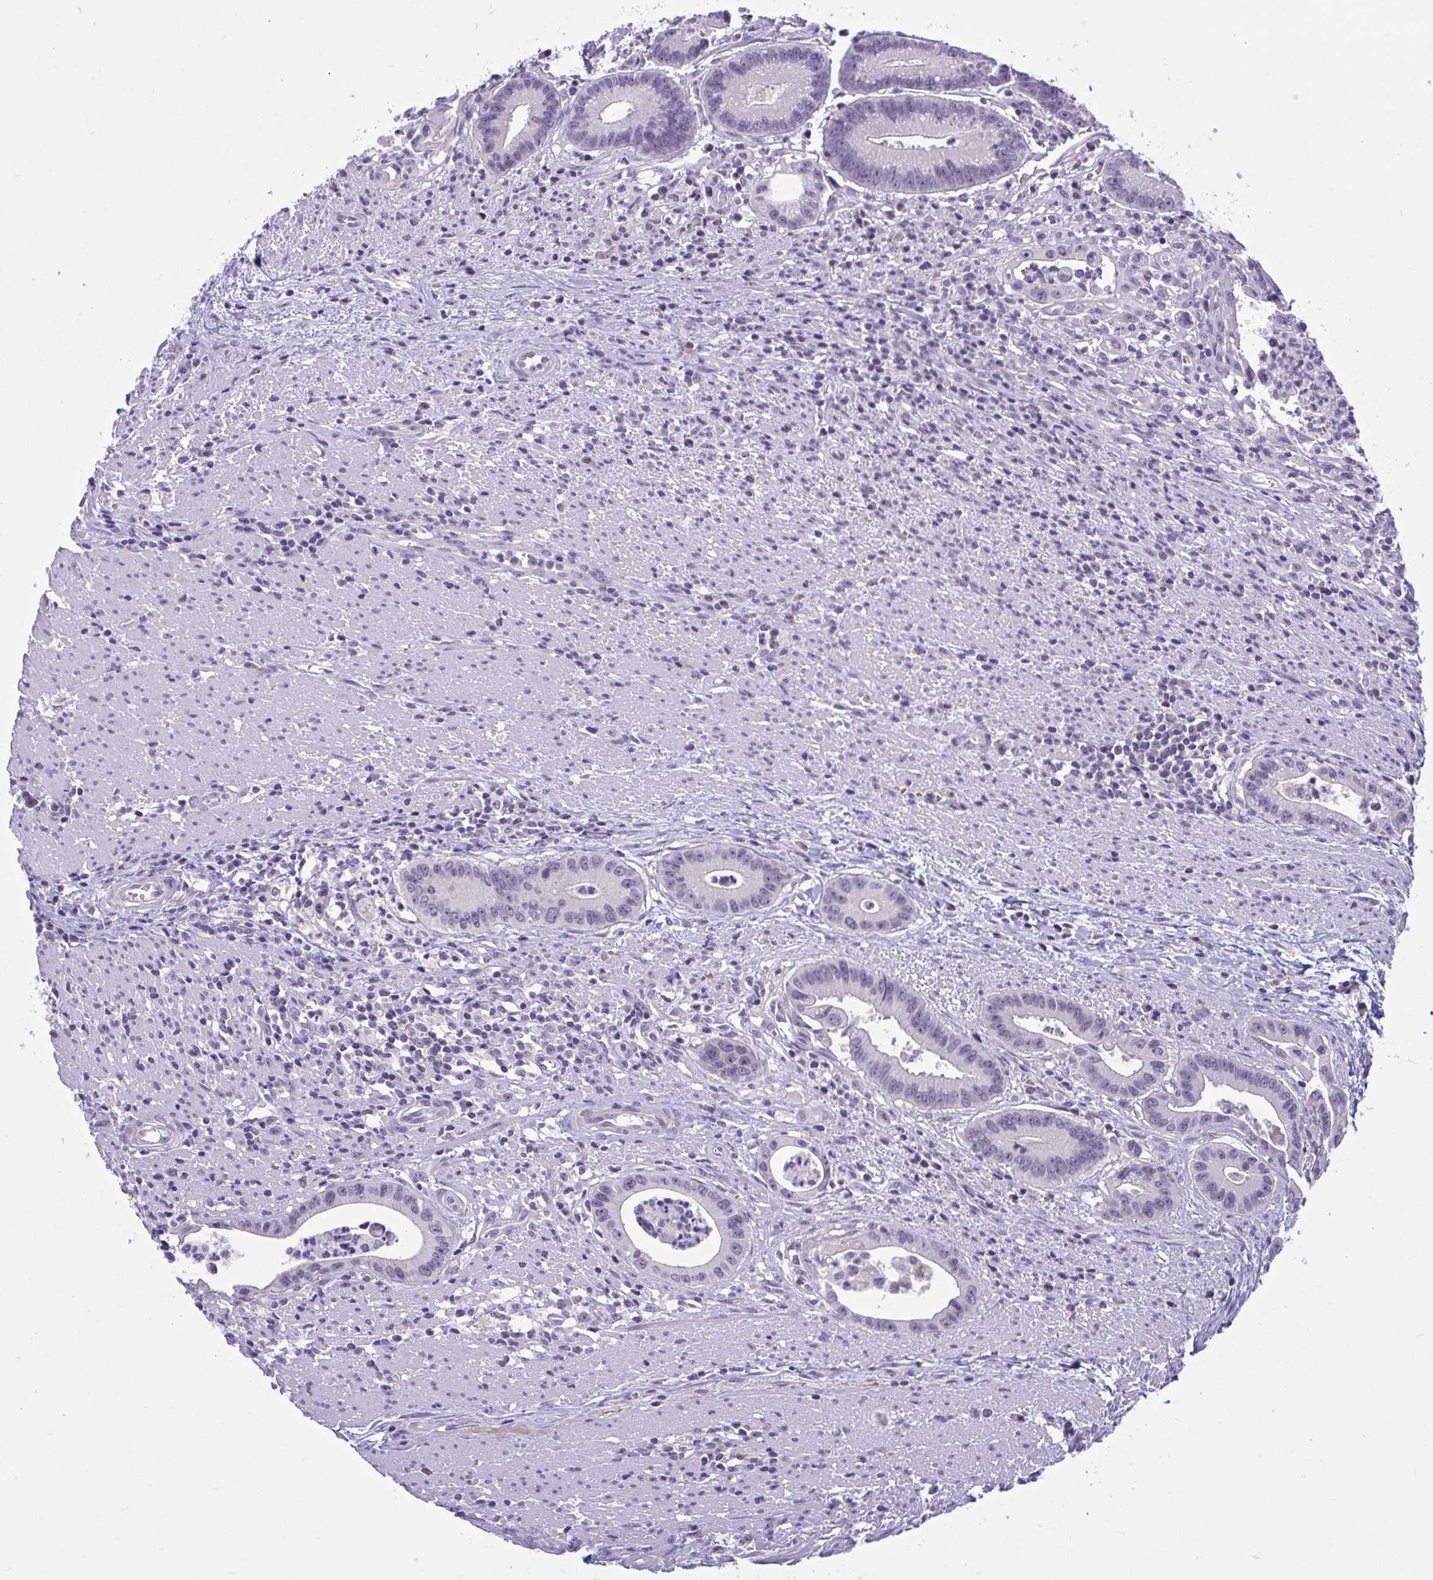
{"staining": {"intensity": "negative", "quantity": "none", "location": "none"}, "tissue": "colorectal cancer", "cell_type": "Tumor cells", "image_type": "cancer", "snomed": [{"axis": "morphology", "description": "Adenocarcinoma, NOS"}, {"axis": "topography", "description": "Rectum"}], "caption": "A histopathology image of human colorectal cancer (adenocarcinoma) is negative for staining in tumor cells.", "gene": "CNGB3", "patient": {"sex": "female", "age": 81}}